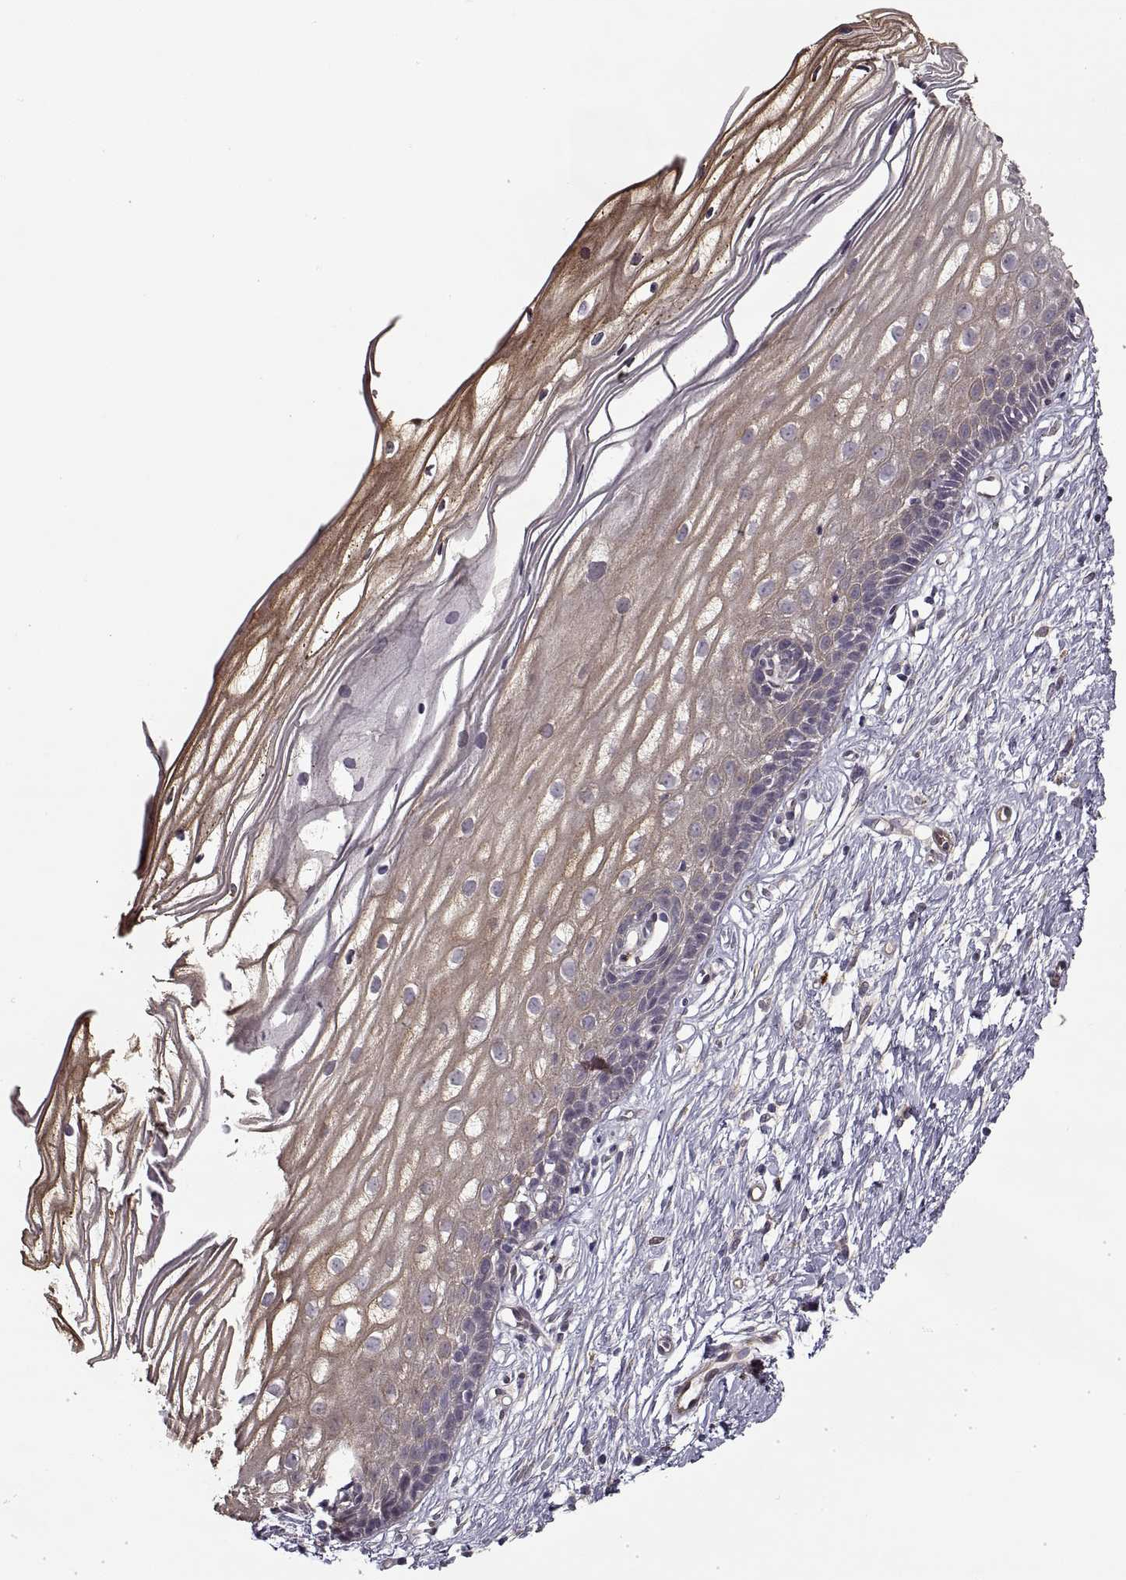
{"staining": {"intensity": "negative", "quantity": "none", "location": "none"}, "tissue": "cervix", "cell_type": "Glandular cells", "image_type": "normal", "snomed": [{"axis": "morphology", "description": "Normal tissue, NOS"}, {"axis": "topography", "description": "Cervix"}], "caption": "The immunohistochemistry photomicrograph has no significant positivity in glandular cells of cervix. (DAB (3,3'-diaminobenzidine) IHC, high magnification).", "gene": "LAMB2", "patient": {"sex": "female", "age": 40}}